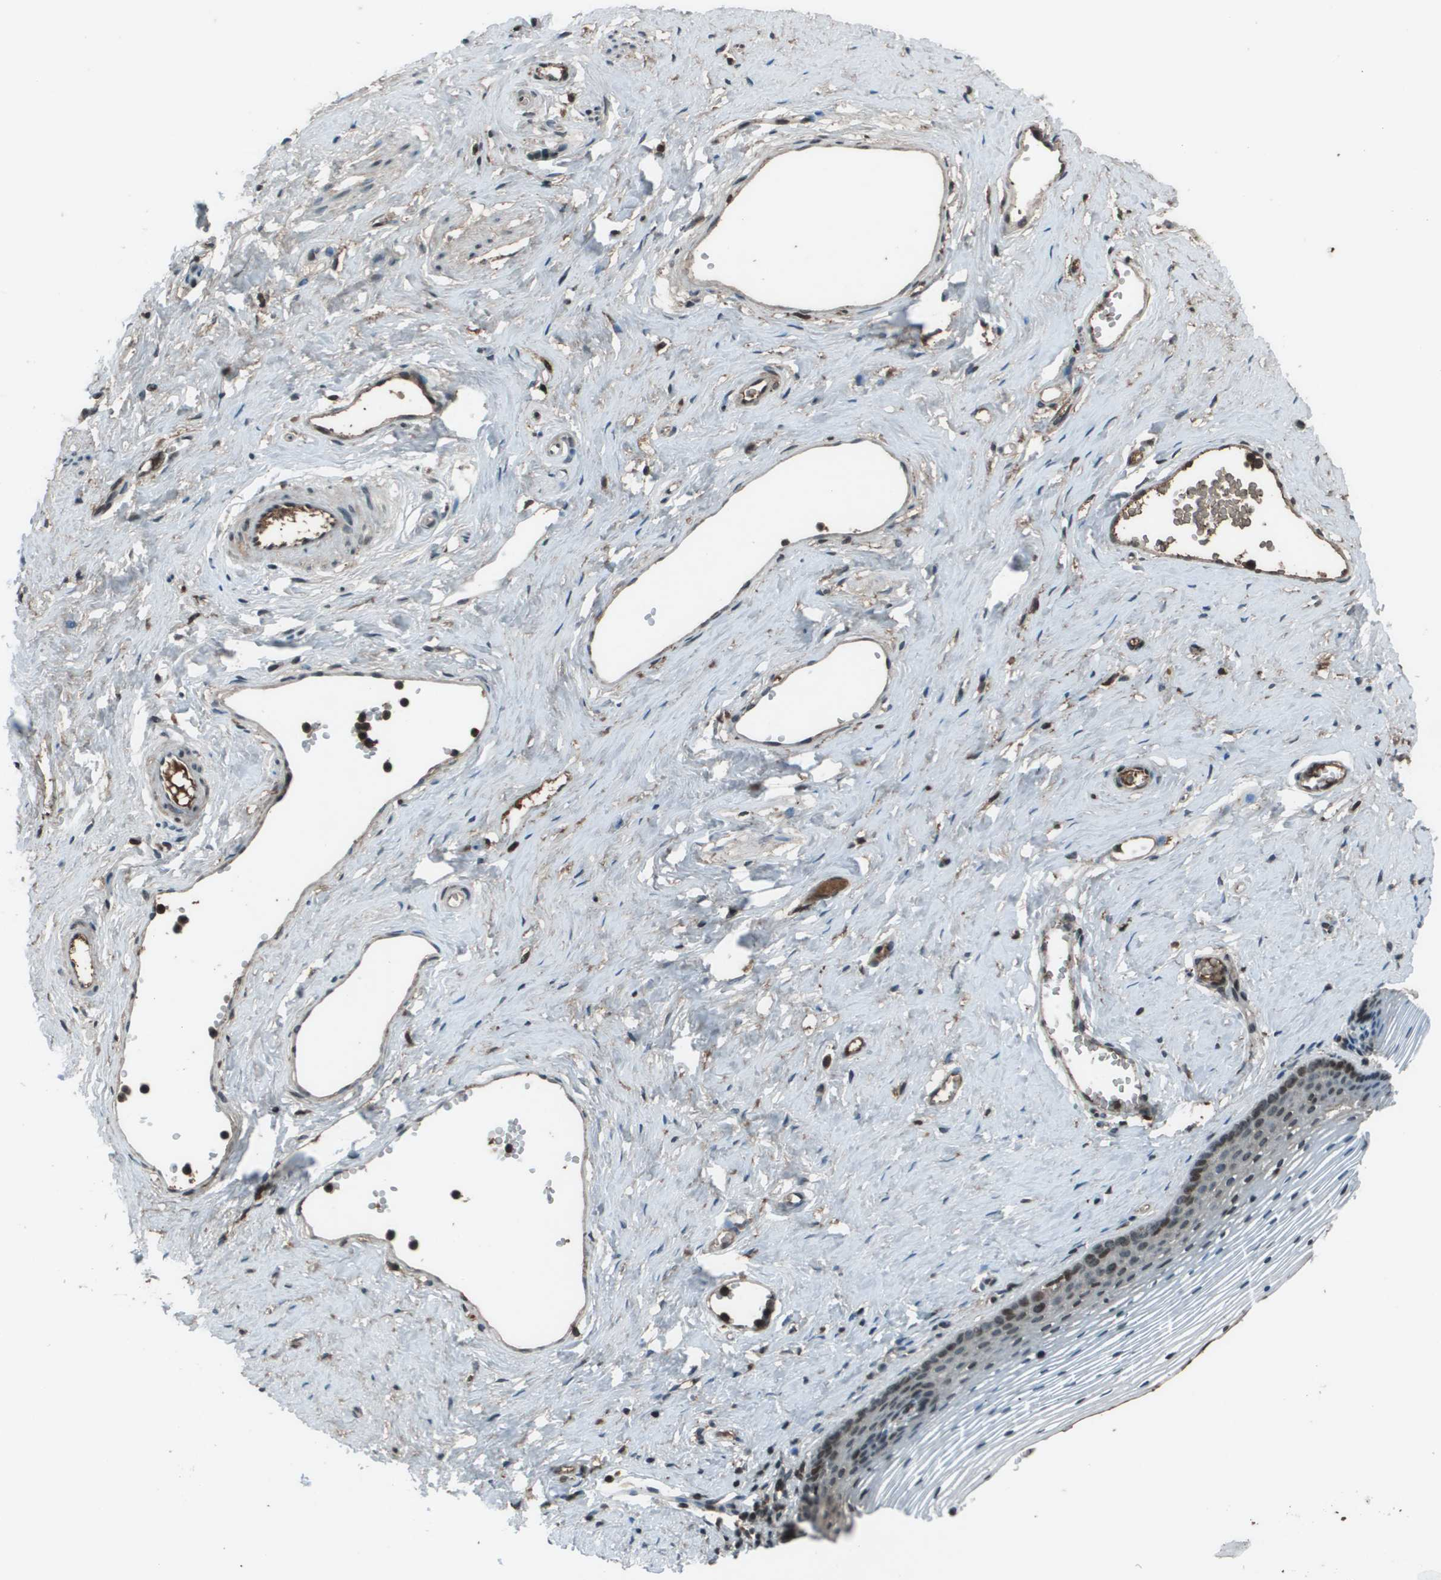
{"staining": {"intensity": "moderate", "quantity": "<25%", "location": "nuclear"}, "tissue": "vagina", "cell_type": "Squamous epithelial cells", "image_type": "normal", "snomed": [{"axis": "morphology", "description": "Normal tissue, NOS"}, {"axis": "topography", "description": "Vagina"}], "caption": "Immunohistochemical staining of benign vagina shows <25% levels of moderate nuclear protein positivity in approximately <25% of squamous epithelial cells.", "gene": "CXCL12", "patient": {"sex": "female", "age": 32}}